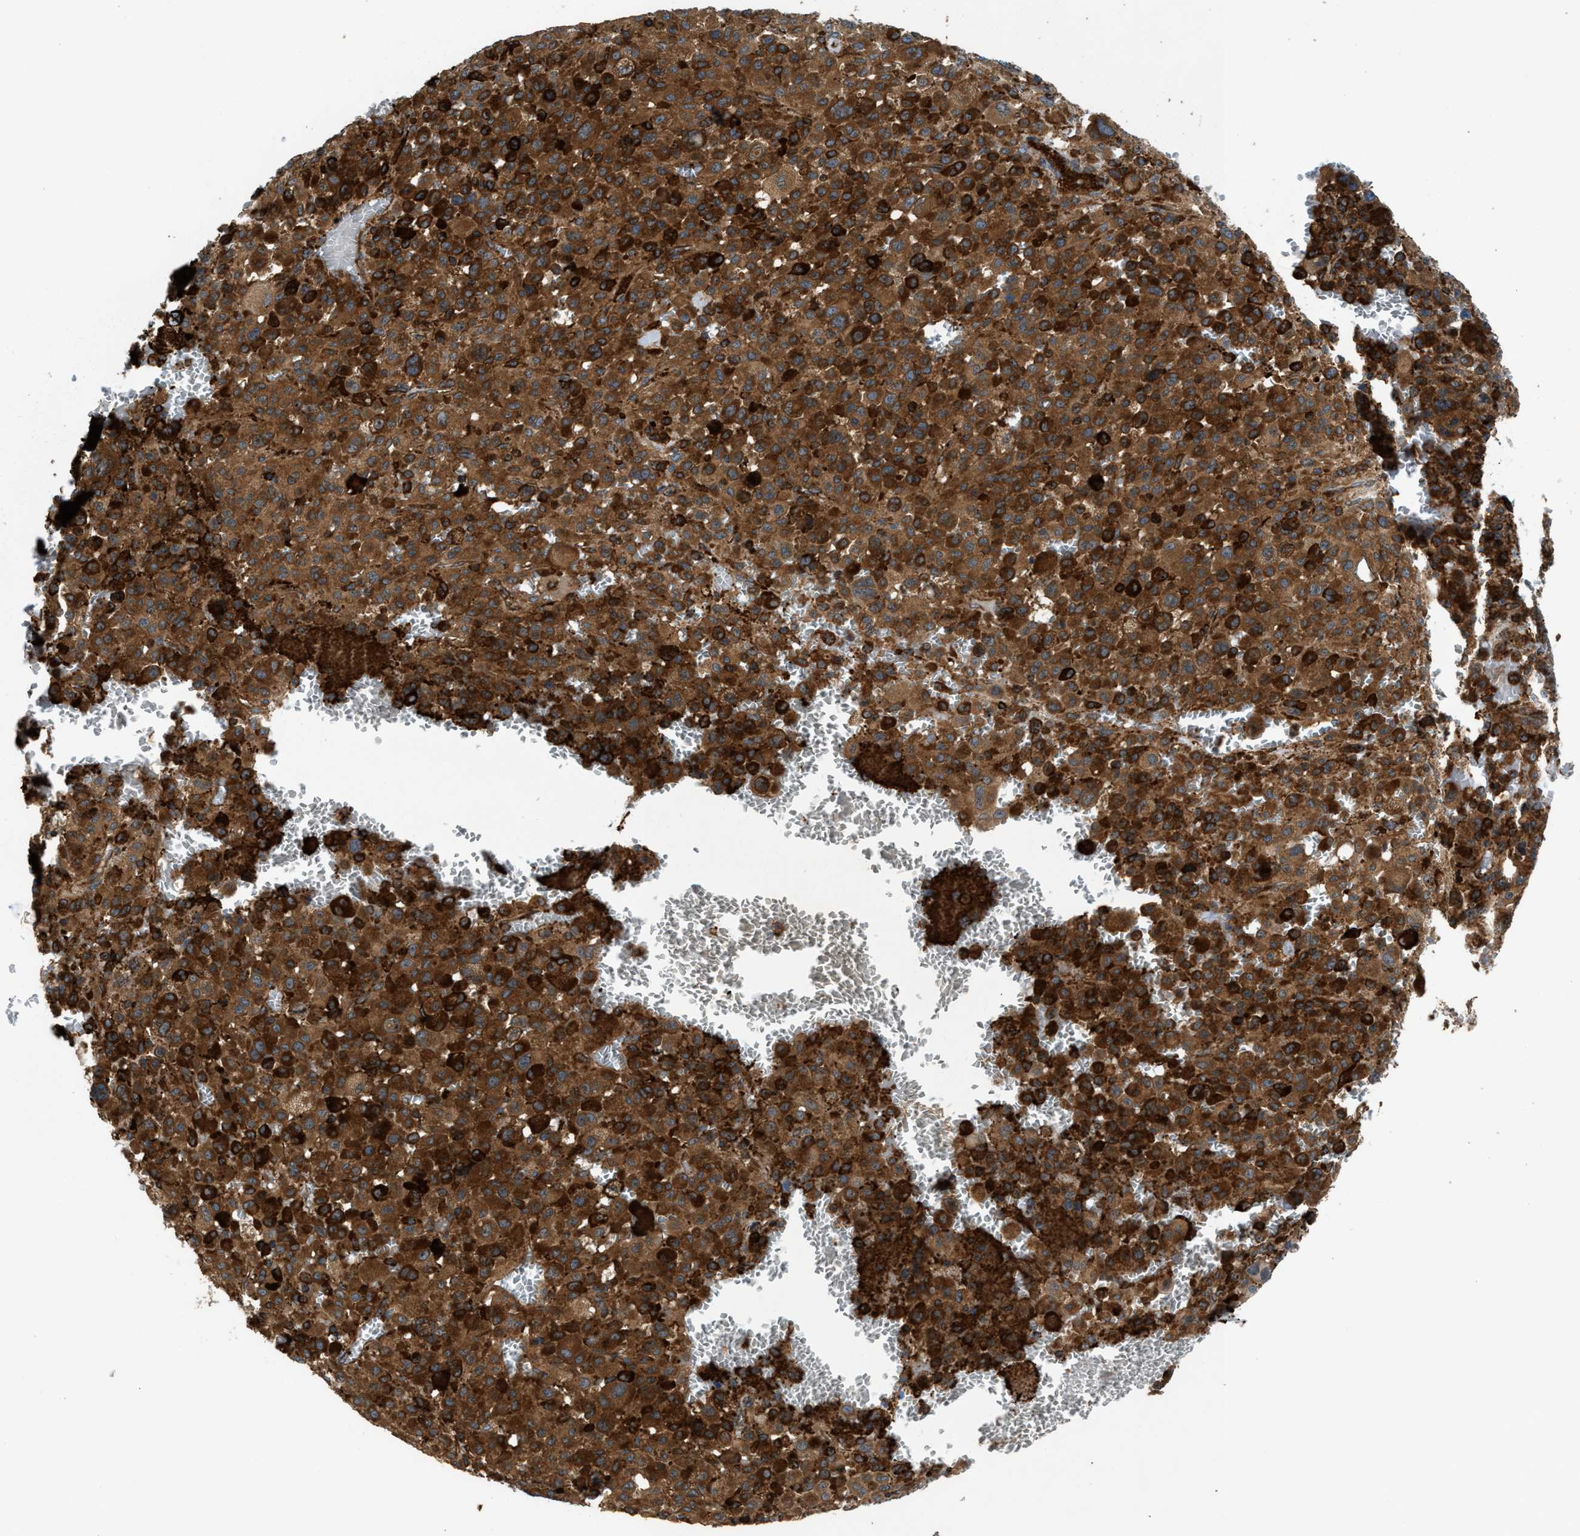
{"staining": {"intensity": "moderate", "quantity": ">75%", "location": "cytoplasmic/membranous"}, "tissue": "melanoma", "cell_type": "Tumor cells", "image_type": "cancer", "snomed": [{"axis": "morphology", "description": "Malignant melanoma, Metastatic site"}, {"axis": "topography", "description": "Skin"}], "caption": "About >75% of tumor cells in melanoma reveal moderate cytoplasmic/membranous protein staining as visualized by brown immunohistochemical staining.", "gene": "EGLN1", "patient": {"sex": "female", "age": 74}}